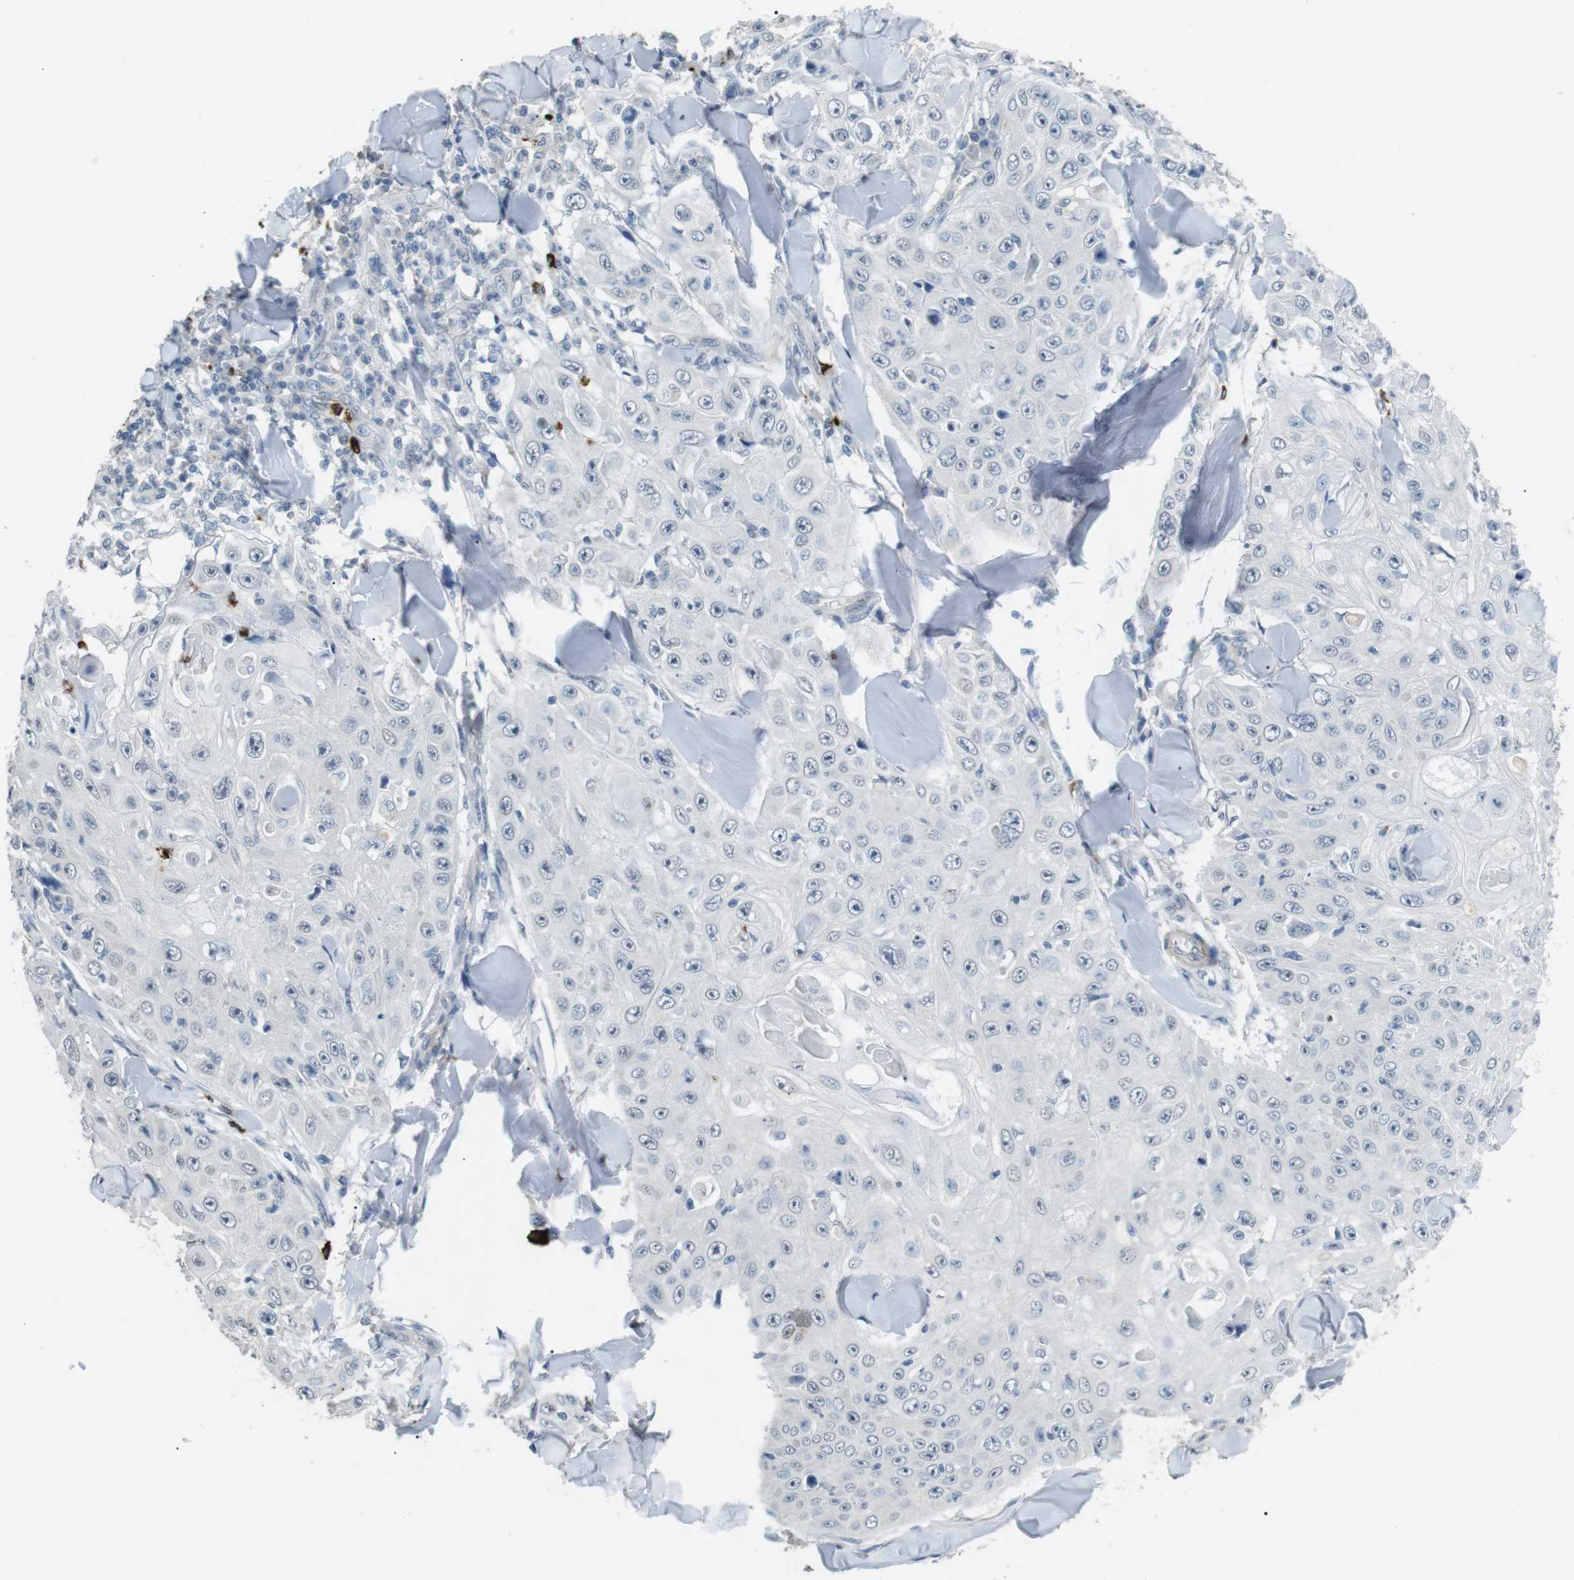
{"staining": {"intensity": "negative", "quantity": "none", "location": "none"}, "tissue": "skin cancer", "cell_type": "Tumor cells", "image_type": "cancer", "snomed": [{"axis": "morphology", "description": "Squamous cell carcinoma, NOS"}, {"axis": "topography", "description": "Skin"}], "caption": "The image displays no staining of tumor cells in skin cancer. Nuclei are stained in blue.", "gene": "GZMM", "patient": {"sex": "male", "age": 86}}